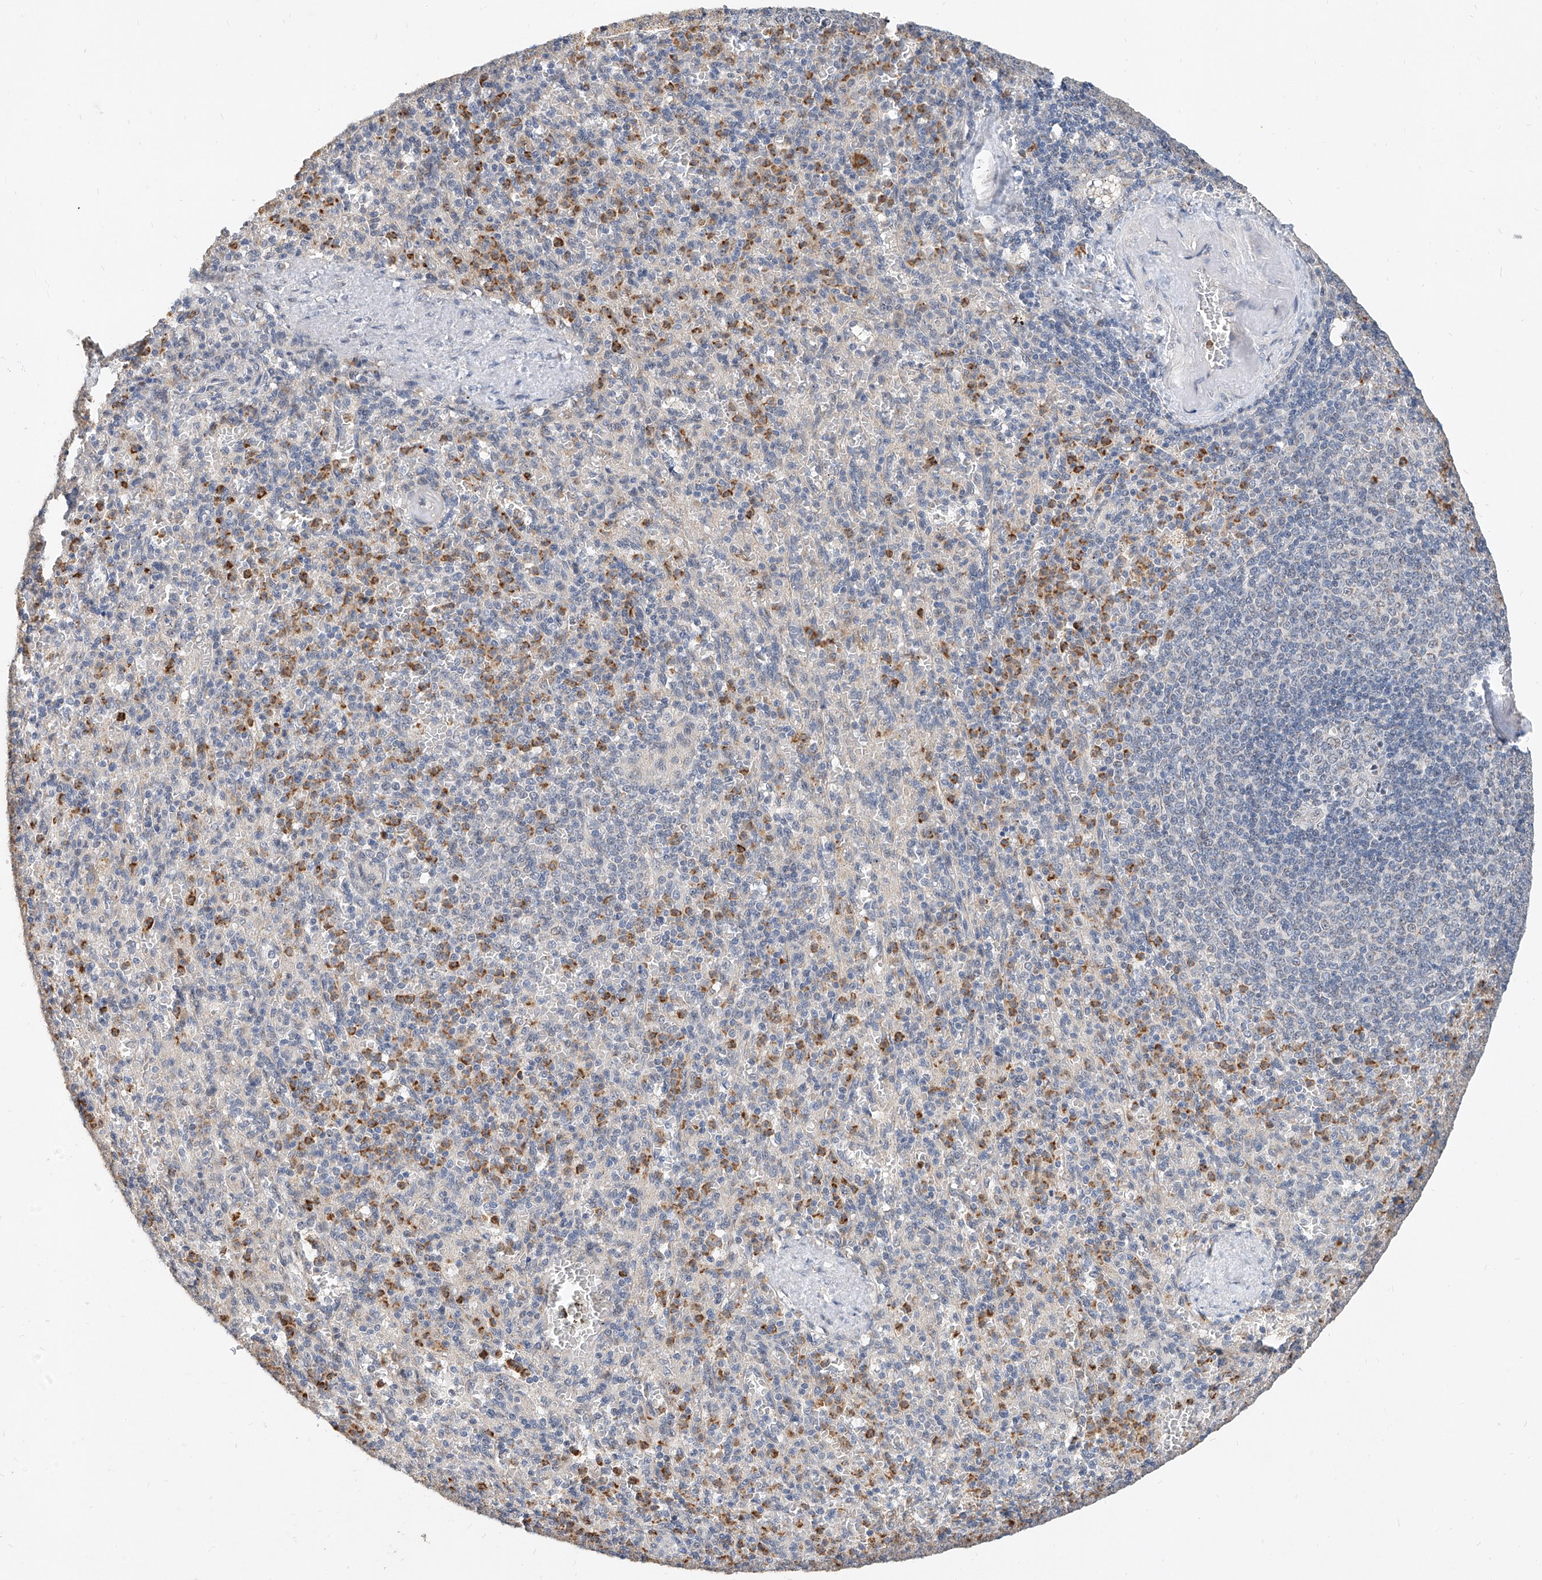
{"staining": {"intensity": "moderate", "quantity": "<25%", "location": "cytoplasmic/membranous"}, "tissue": "spleen", "cell_type": "Cells in red pulp", "image_type": "normal", "snomed": [{"axis": "morphology", "description": "Normal tissue, NOS"}, {"axis": "topography", "description": "Spleen"}], "caption": "Protein expression analysis of benign spleen demonstrates moderate cytoplasmic/membranous expression in approximately <25% of cells in red pulp. Immunohistochemistry stains the protein of interest in brown and the nuclei are stained blue.", "gene": "MFSD4B", "patient": {"sex": "female", "age": 74}}